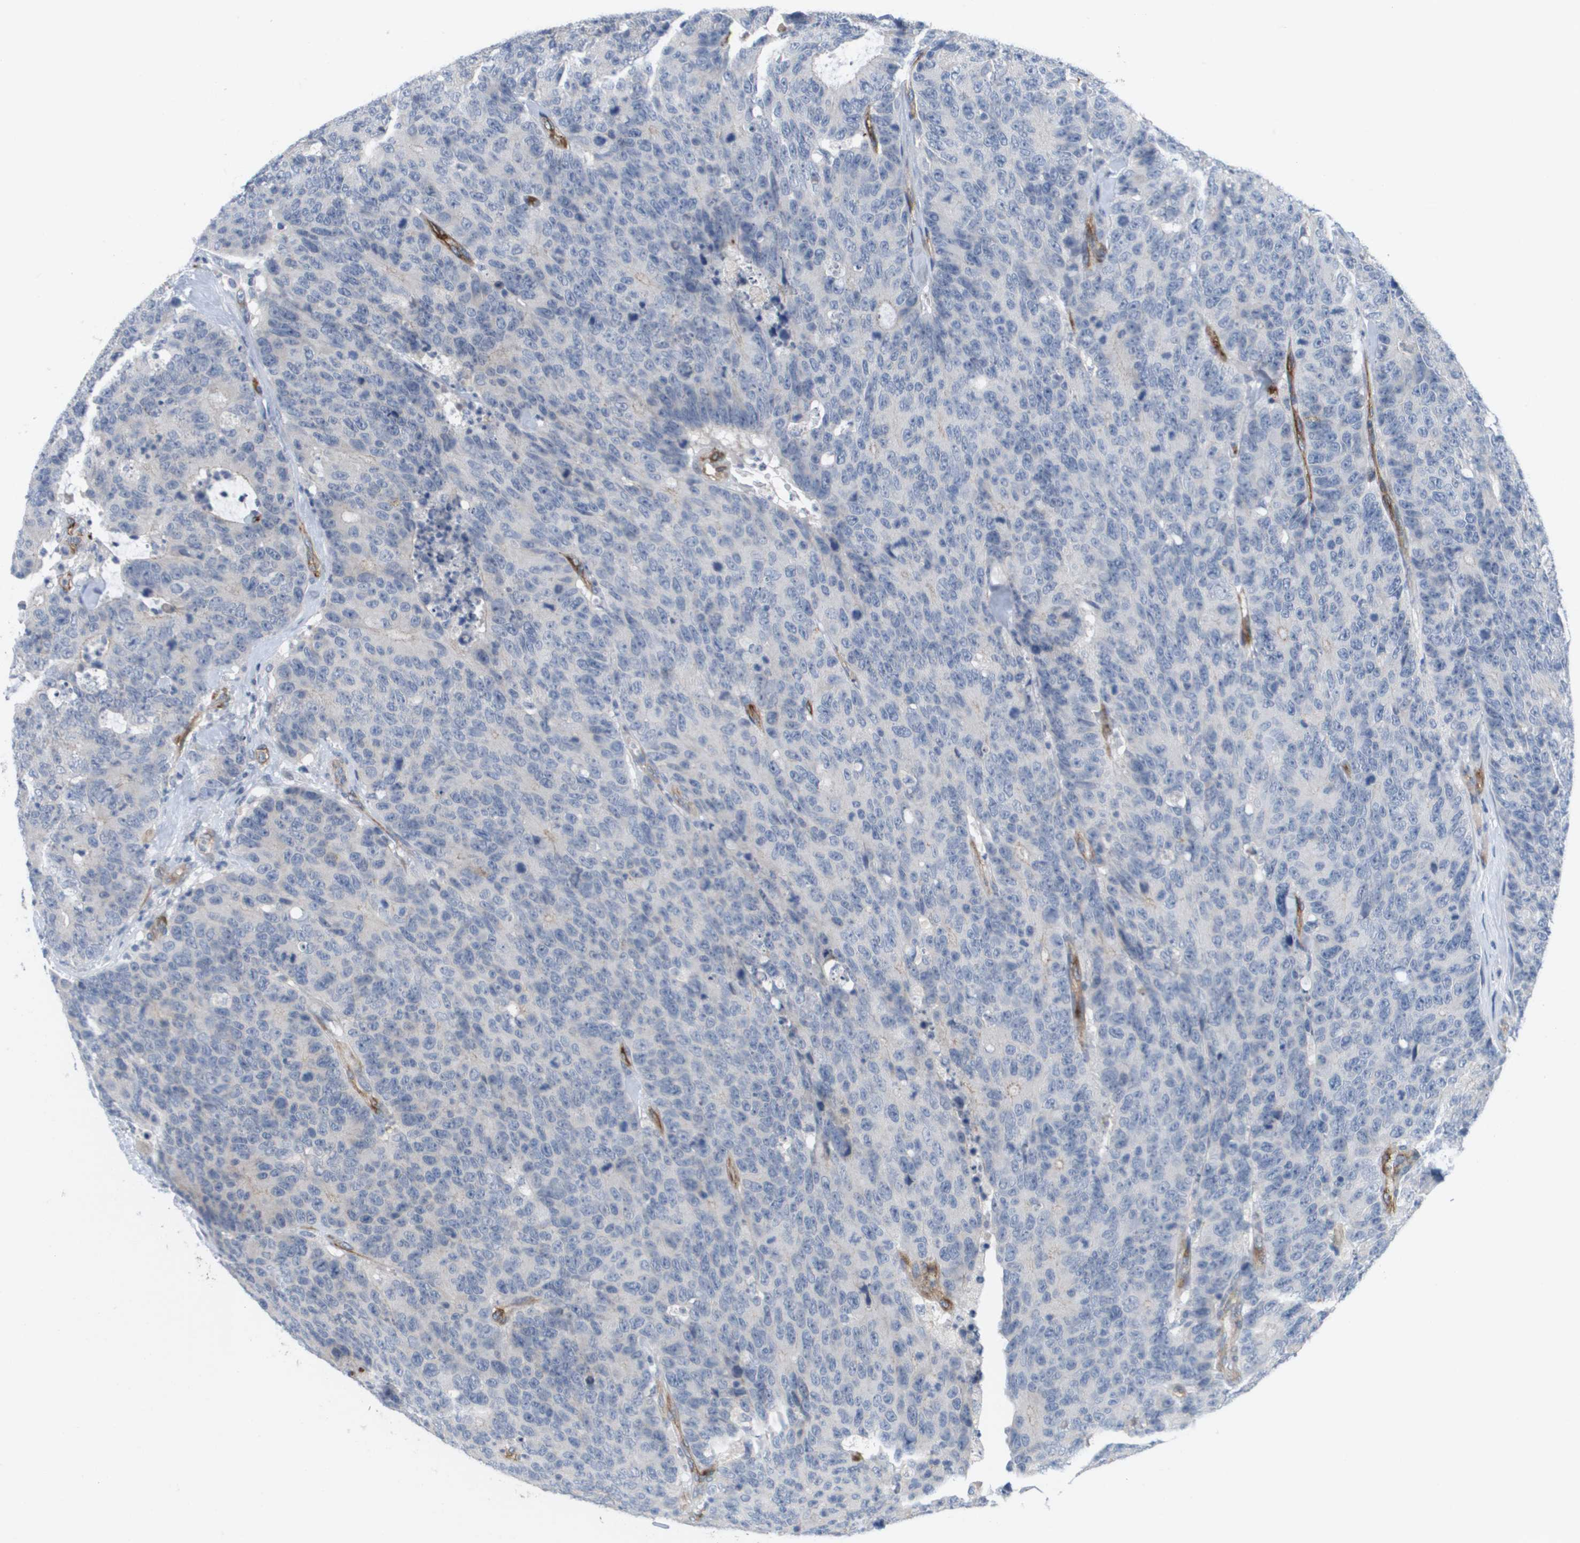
{"staining": {"intensity": "negative", "quantity": "none", "location": "none"}, "tissue": "colorectal cancer", "cell_type": "Tumor cells", "image_type": "cancer", "snomed": [{"axis": "morphology", "description": "Adenocarcinoma, NOS"}, {"axis": "topography", "description": "Colon"}], "caption": "Human adenocarcinoma (colorectal) stained for a protein using IHC shows no staining in tumor cells.", "gene": "ANGPT2", "patient": {"sex": "female", "age": 86}}